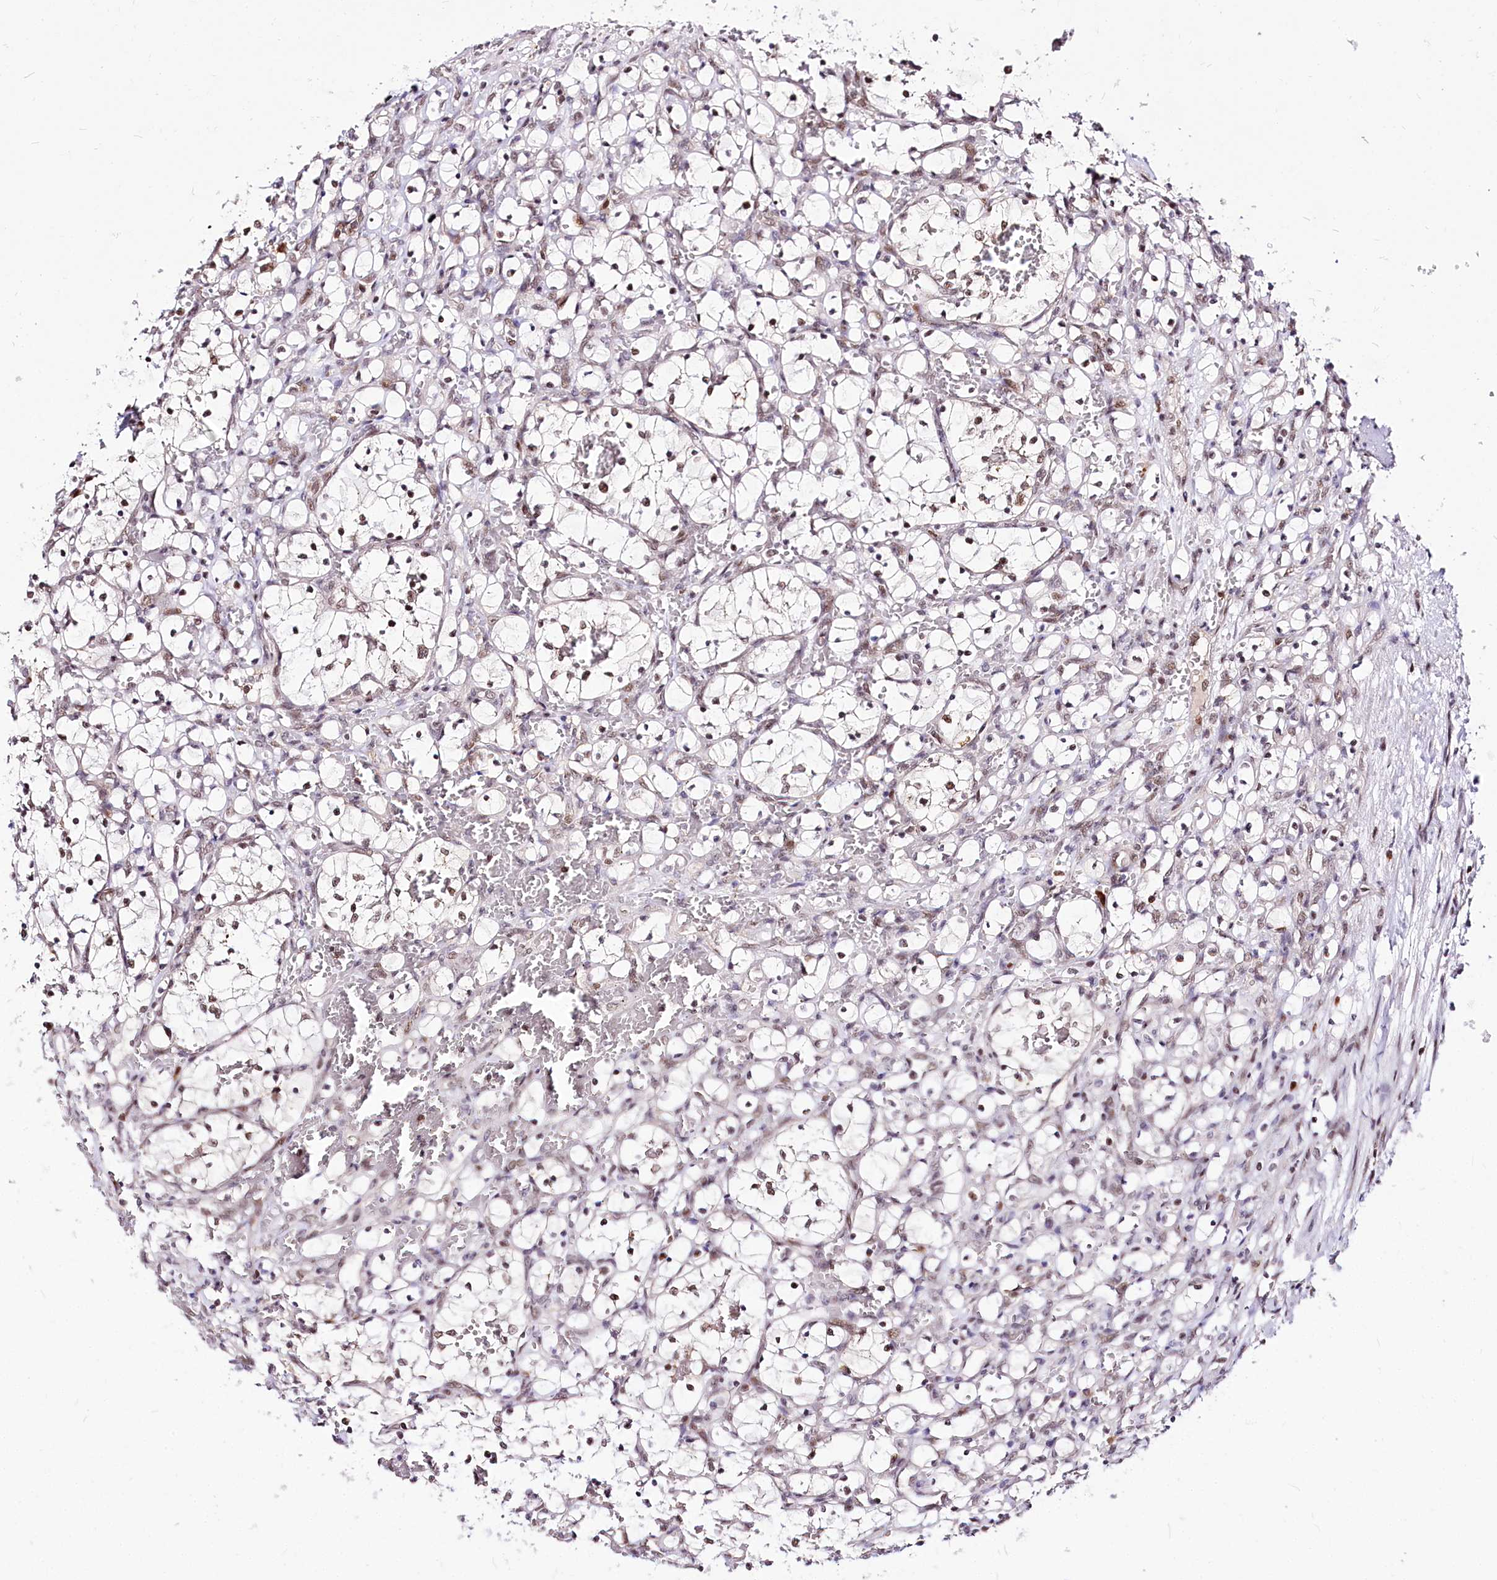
{"staining": {"intensity": "weak", "quantity": ">75%", "location": "nuclear"}, "tissue": "renal cancer", "cell_type": "Tumor cells", "image_type": "cancer", "snomed": [{"axis": "morphology", "description": "Adenocarcinoma, NOS"}, {"axis": "topography", "description": "Kidney"}], "caption": "Immunohistochemistry micrograph of human renal adenocarcinoma stained for a protein (brown), which shows low levels of weak nuclear expression in about >75% of tumor cells.", "gene": "POLA2", "patient": {"sex": "female", "age": 69}}